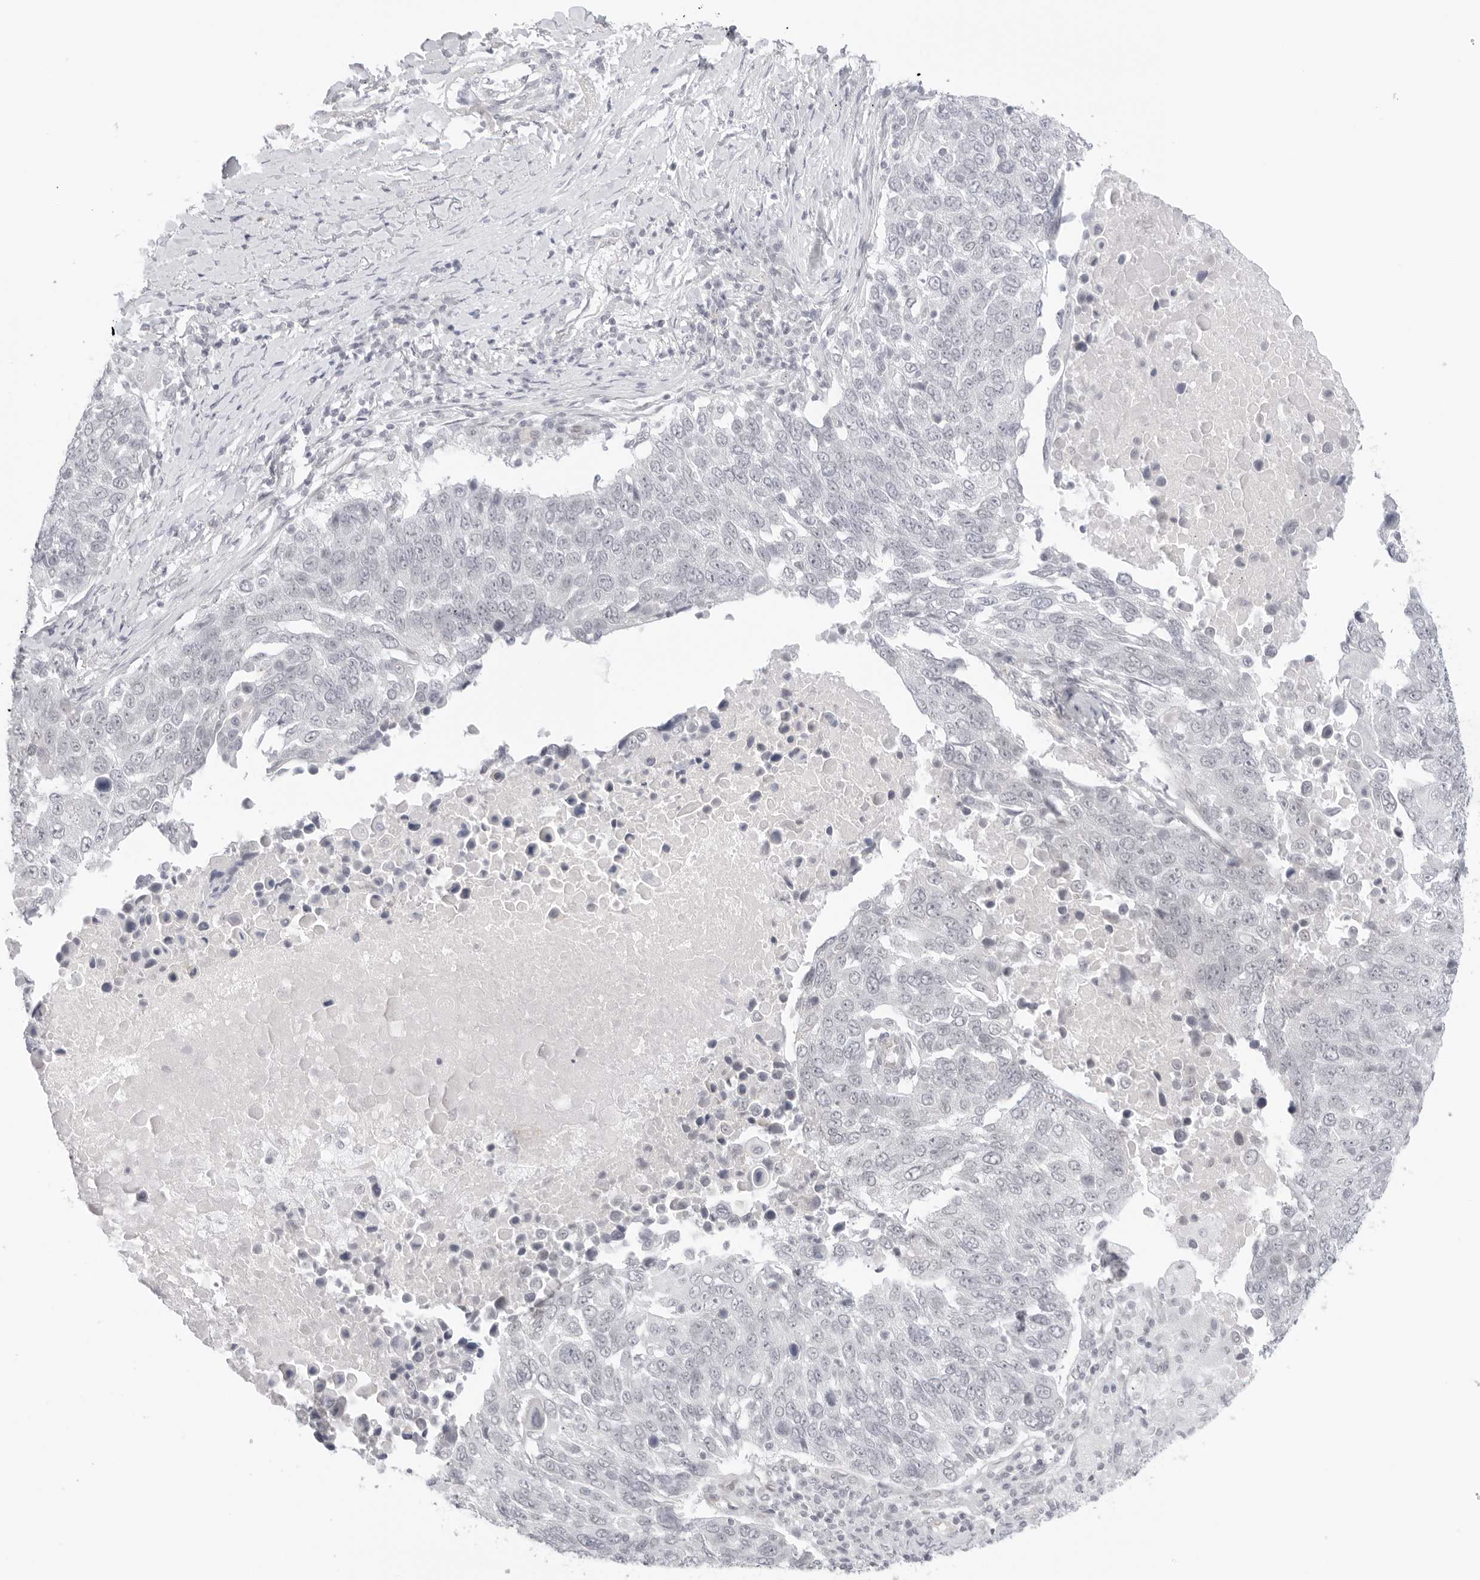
{"staining": {"intensity": "negative", "quantity": "none", "location": "none"}, "tissue": "lung cancer", "cell_type": "Tumor cells", "image_type": "cancer", "snomed": [{"axis": "morphology", "description": "Squamous cell carcinoma, NOS"}, {"axis": "topography", "description": "Lung"}], "caption": "Protein analysis of lung cancer demonstrates no significant positivity in tumor cells.", "gene": "MED18", "patient": {"sex": "male", "age": 66}}